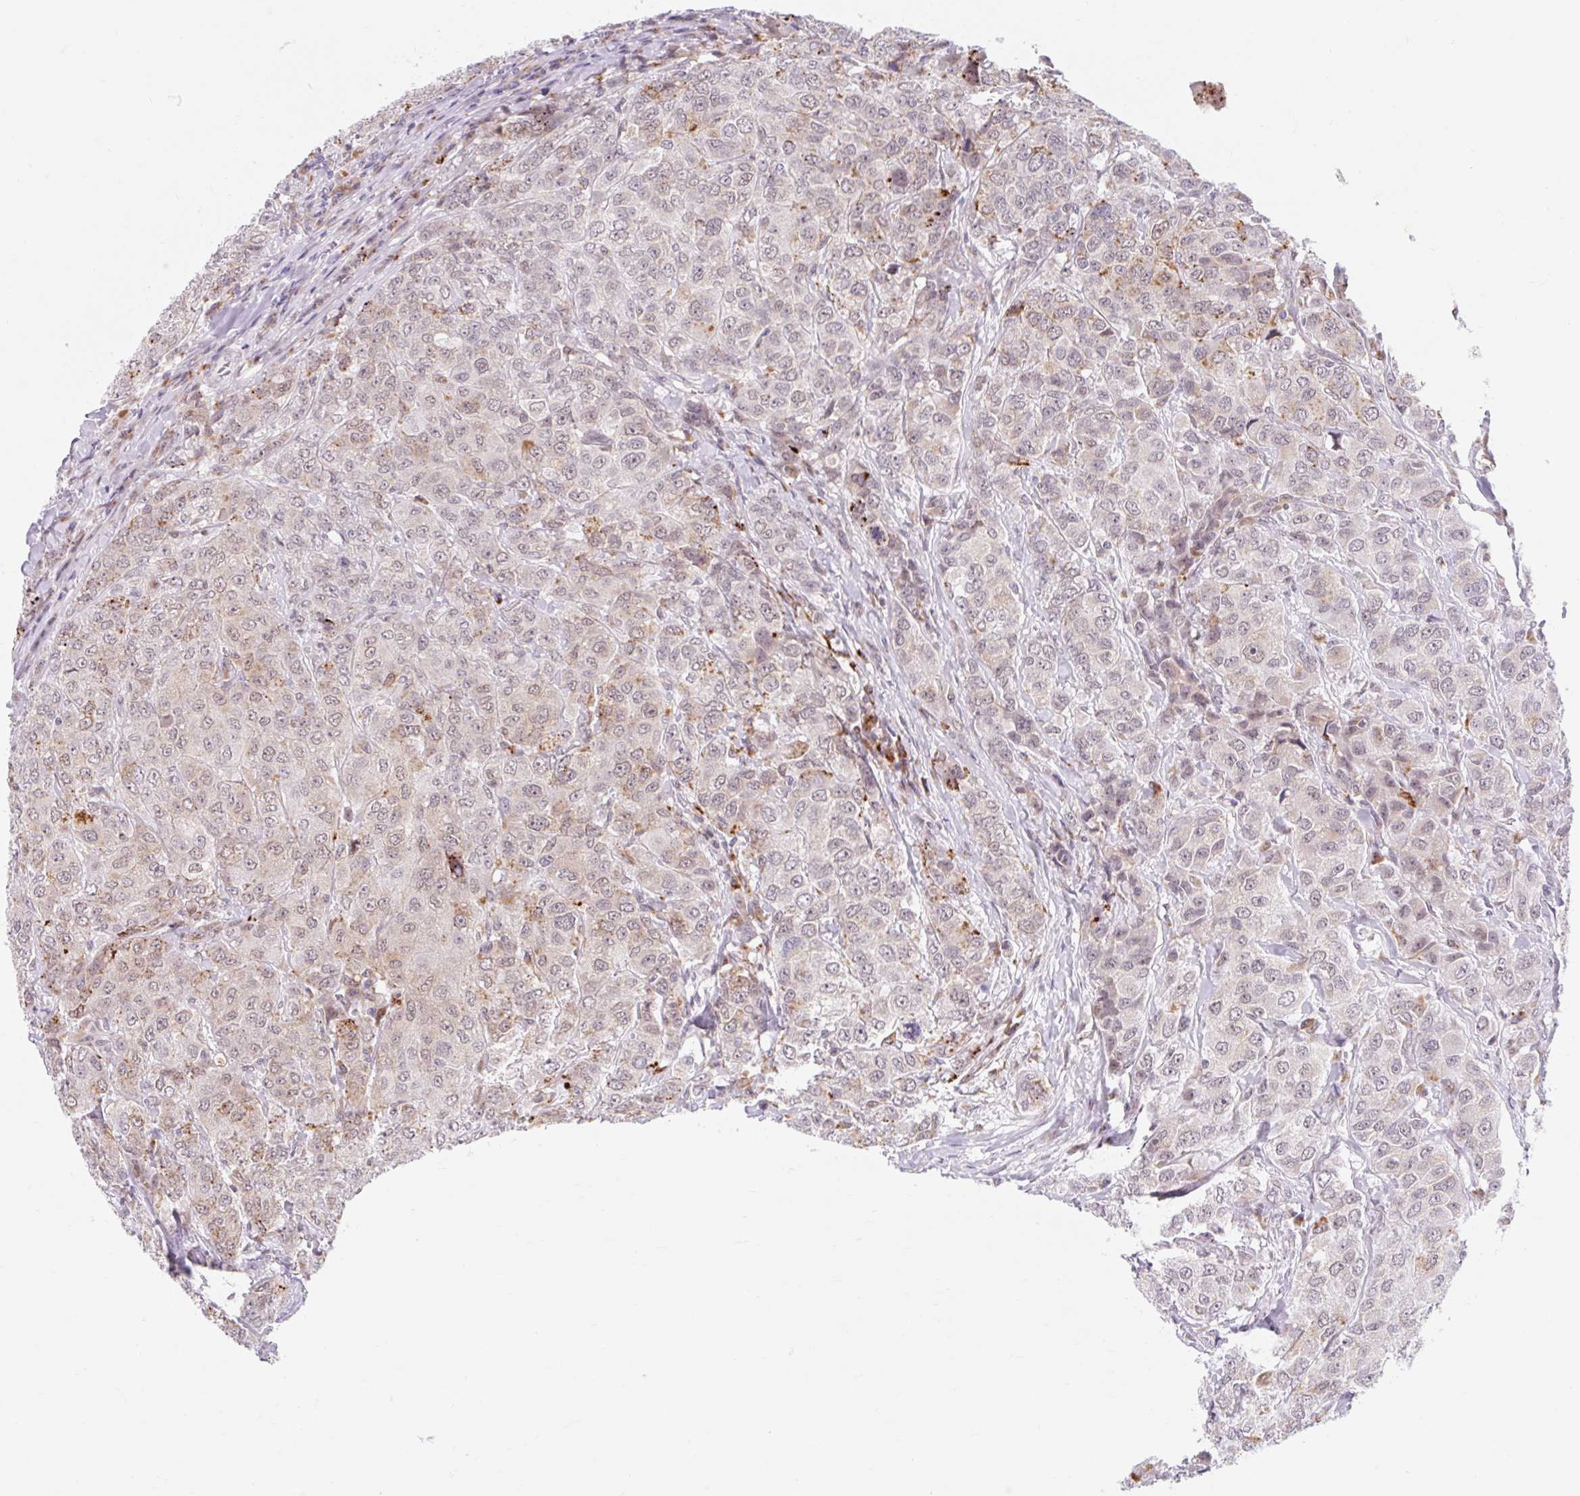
{"staining": {"intensity": "weak", "quantity": "25%-75%", "location": "cytoplasmic/membranous"}, "tissue": "breast cancer", "cell_type": "Tumor cells", "image_type": "cancer", "snomed": [{"axis": "morphology", "description": "Duct carcinoma"}, {"axis": "topography", "description": "Breast"}], "caption": "DAB (3,3'-diaminobenzidine) immunohistochemical staining of human breast cancer exhibits weak cytoplasmic/membranous protein positivity in about 25%-75% of tumor cells. The staining was performed using DAB (3,3'-diaminobenzidine), with brown indicating positive protein expression. Nuclei are stained blue with hematoxylin.", "gene": "SRSF10", "patient": {"sex": "female", "age": 43}}